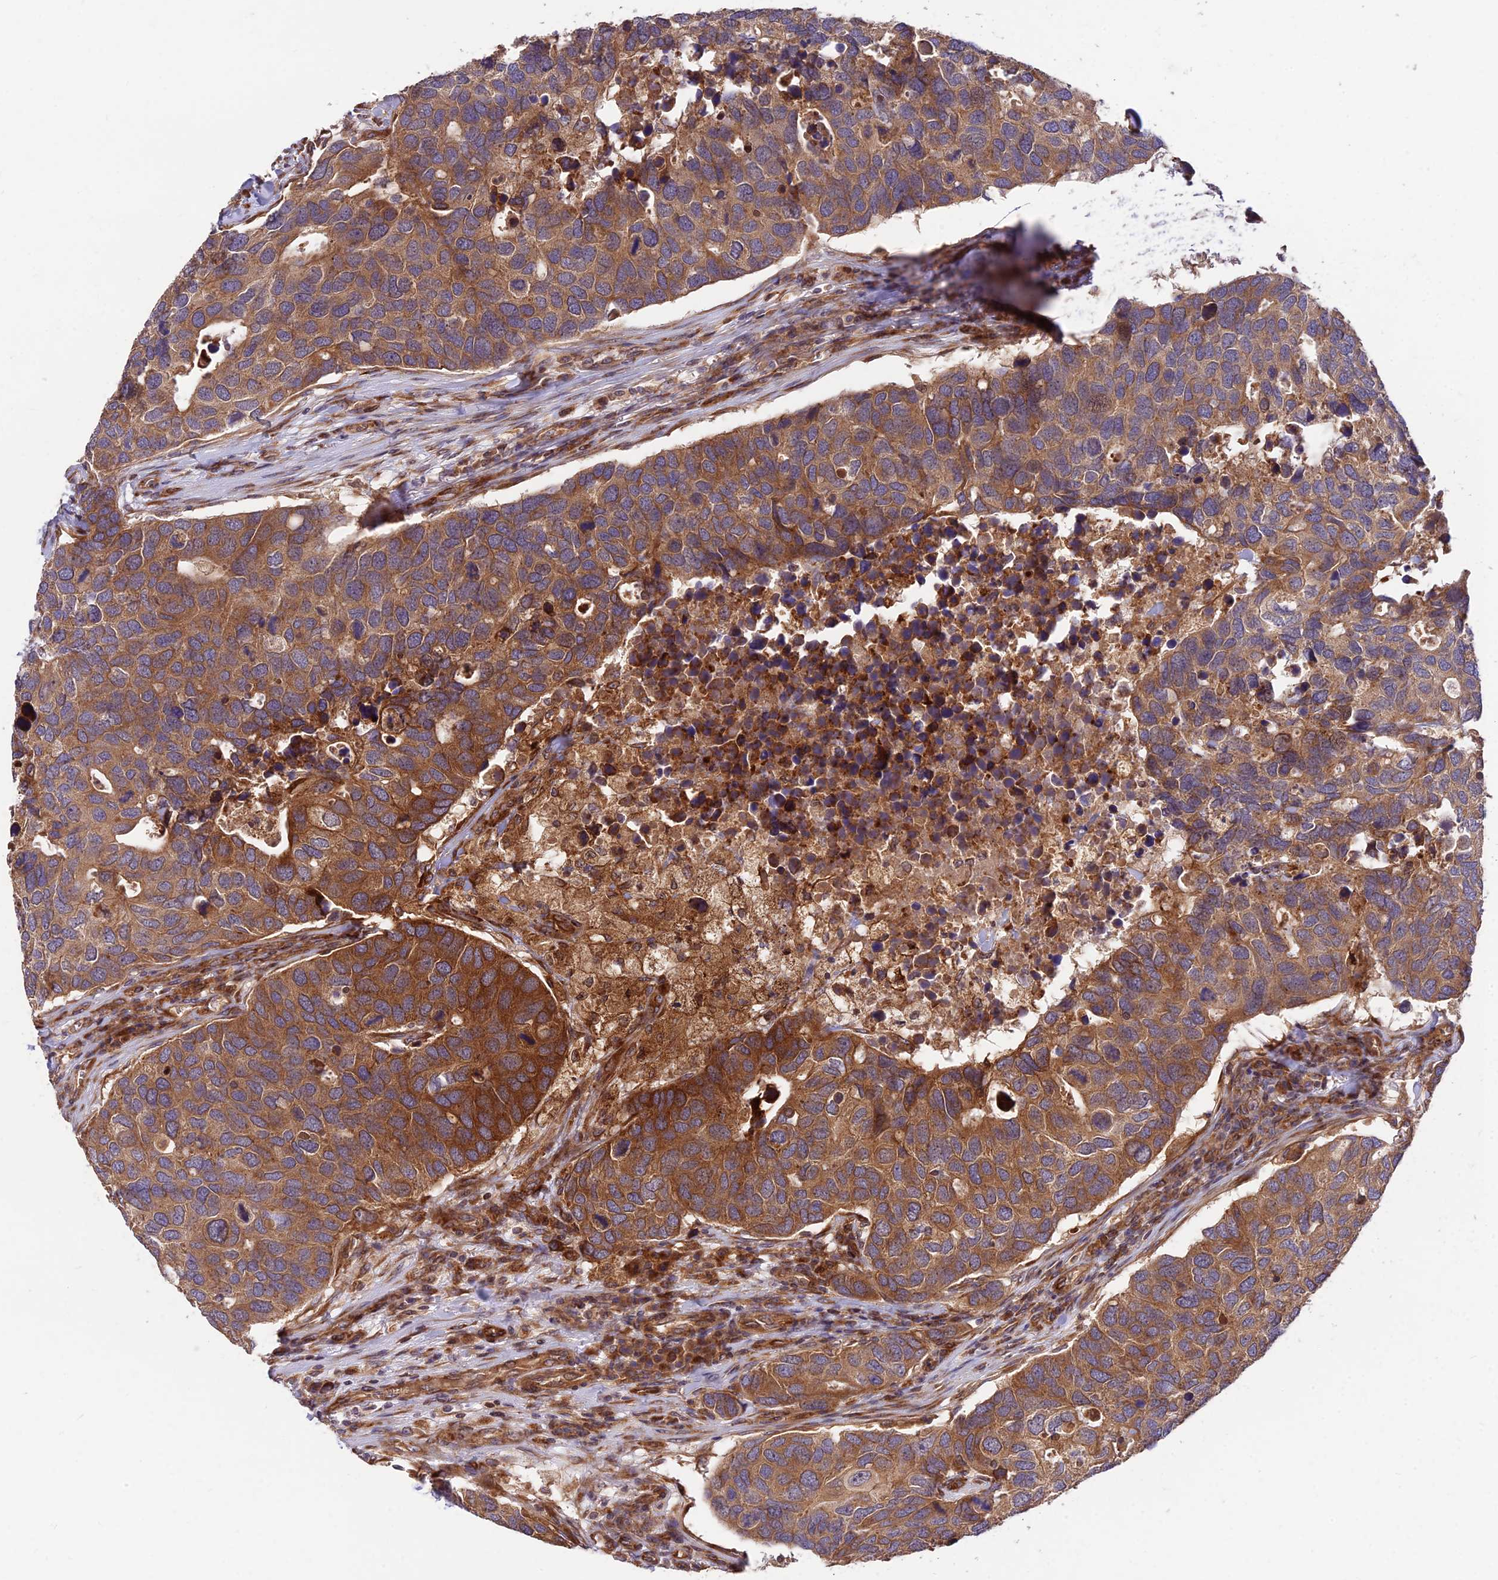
{"staining": {"intensity": "strong", "quantity": "25%-75%", "location": "cytoplasmic/membranous"}, "tissue": "breast cancer", "cell_type": "Tumor cells", "image_type": "cancer", "snomed": [{"axis": "morphology", "description": "Duct carcinoma"}, {"axis": "topography", "description": "Breast"}], "caption": "This micrograph shows immunohistochemistry staining of human breast cancer, with high strong cytoplasmic/membranous staining in about 25%-75% of tumor cells.", "gene": "ROCK1", "patient": {"sex": "female", "age": 83}}